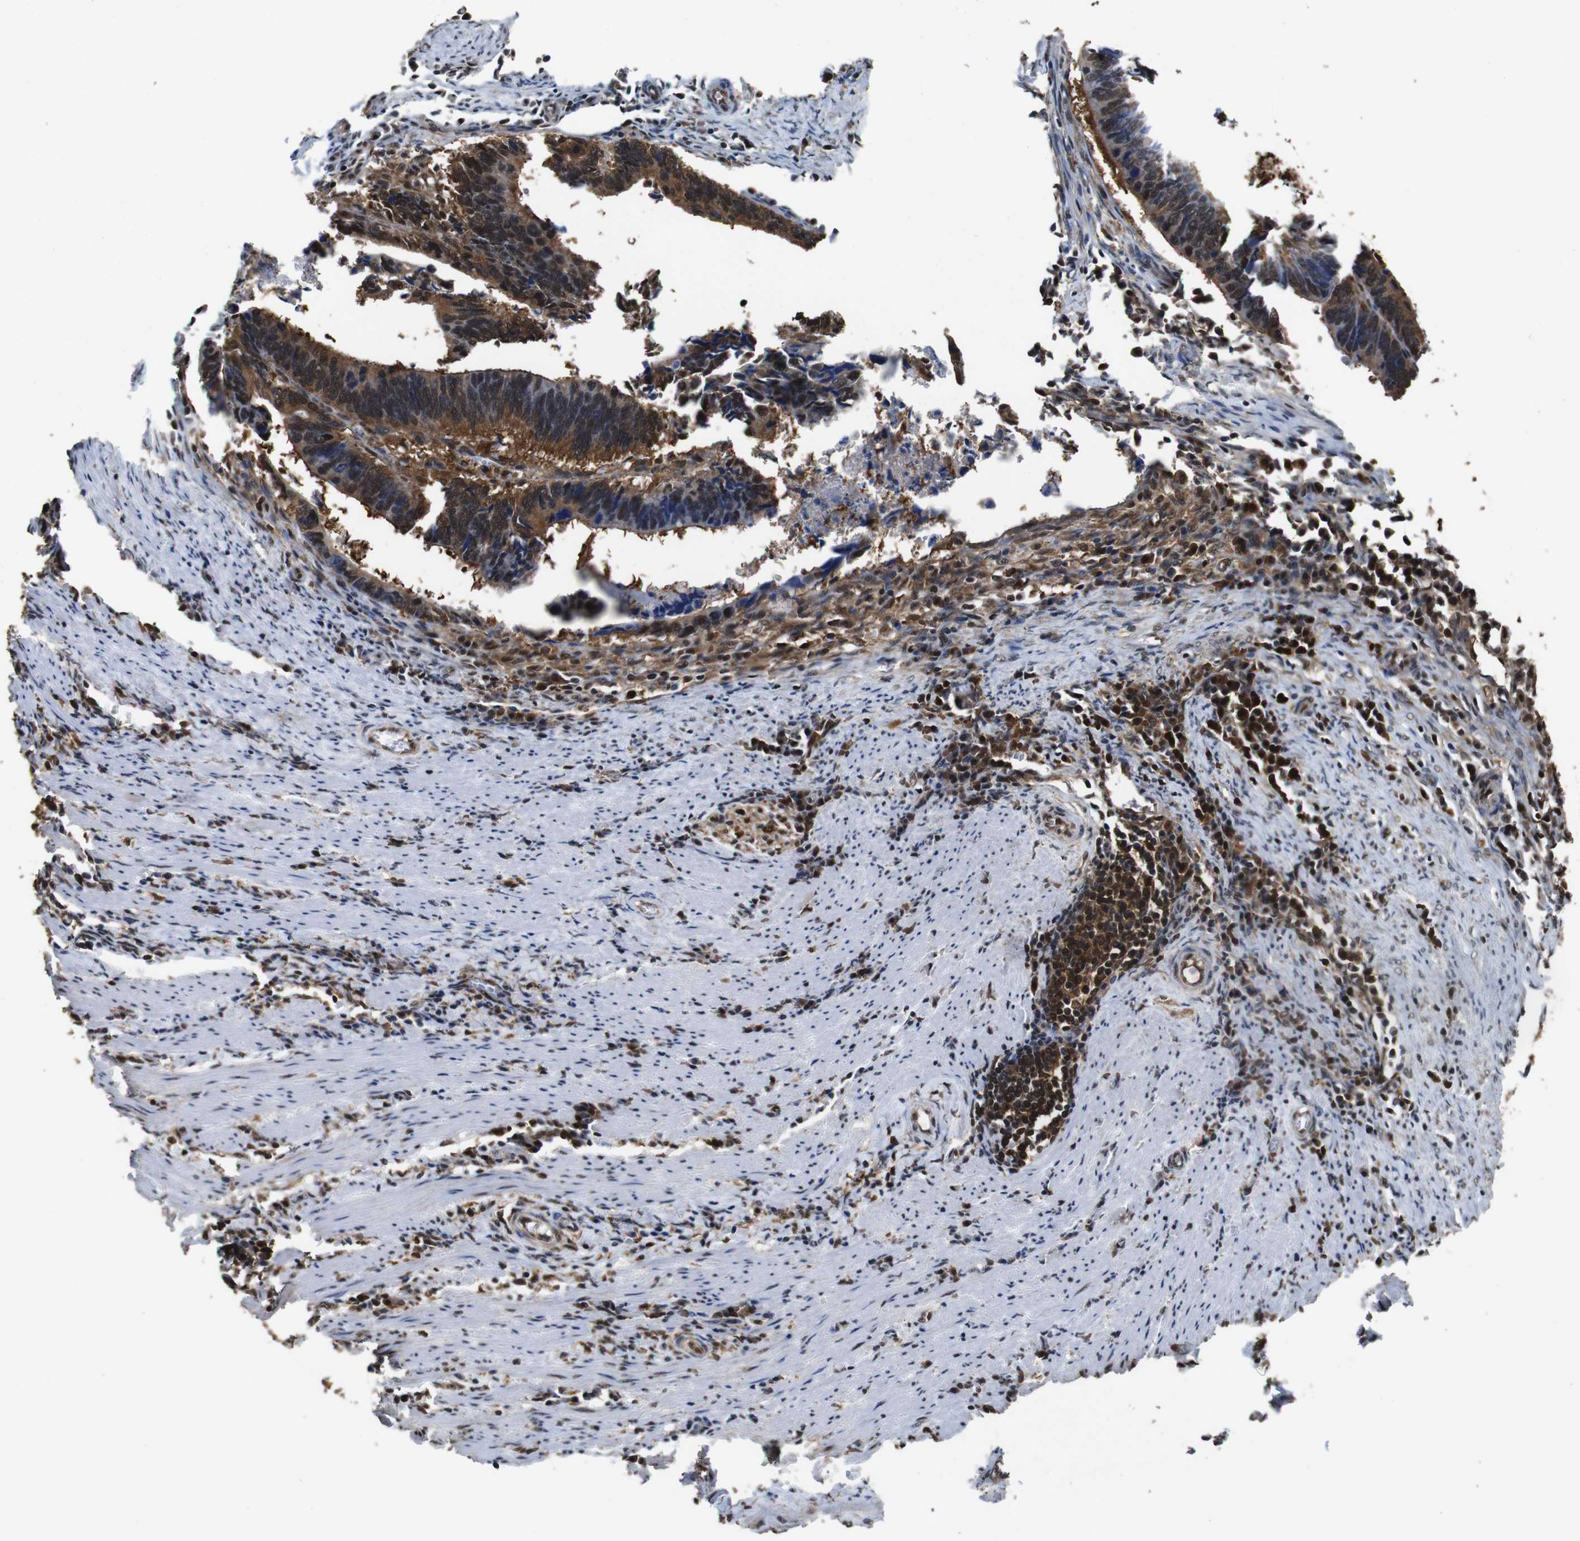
{"staining": {"intensity": "strong", "quantity": ">75%", "location": "cytoplasmic/membranous,nuclear"}, "tissue": "colorectal cancer", "cell_type": "Tumor cells", "image_type": "cancer", "snomed": [{"axis": "morphology", "description": "Adenocarcinoma, NOS"}, {"axis": "topography", "description": "Colon"}], "caption": "Immunohistochemistry (DAB (3,3'-diaminobenzidine)) staining of colorectal cancer demonstrates strong cytoplasmic/membranous and nuclear protein positivity in about >75% of tumor cells.", "gene": "VCP", "patient": {"sex": "male", "age": 72}}